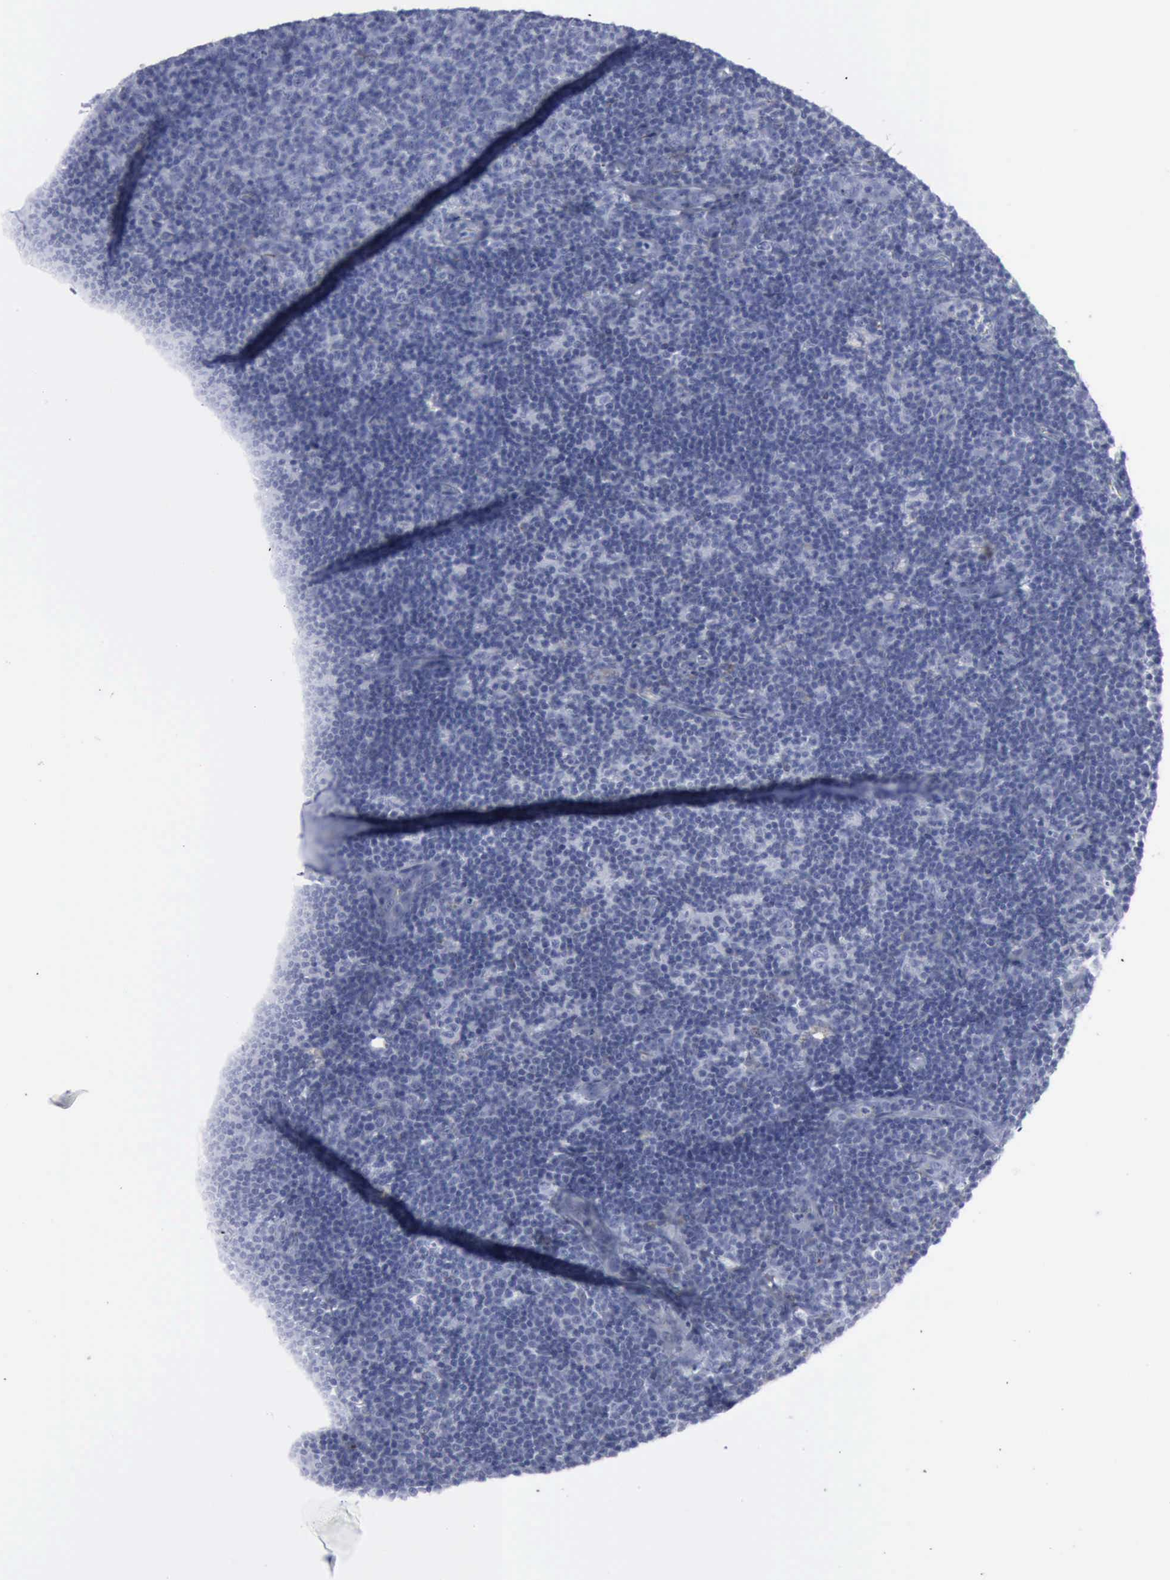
{"staining": {"intensity": "negative", "quantity": "none", "location": "none"}, "tissue": "lymphoma", "cell_type": "Tumor cells", "image_type": "cancer", "snomed": [{"axis": "morphology", "description": "Malignant lymphoma, non-Hodgkin's type, Low grade"}, {"axis": "topography", "description": "Lymph node"}], "caption": "Immunohistochemistry image of neoplastic tissue: low-grade malignant lymphoma, non-Hodgkin's type stained with DAB (3,3'-diaminobenzidine) displays no significant protein staining in tumor cells.", "gene": "VCAM1", "patient": {"sex": "male", "age": 49}}